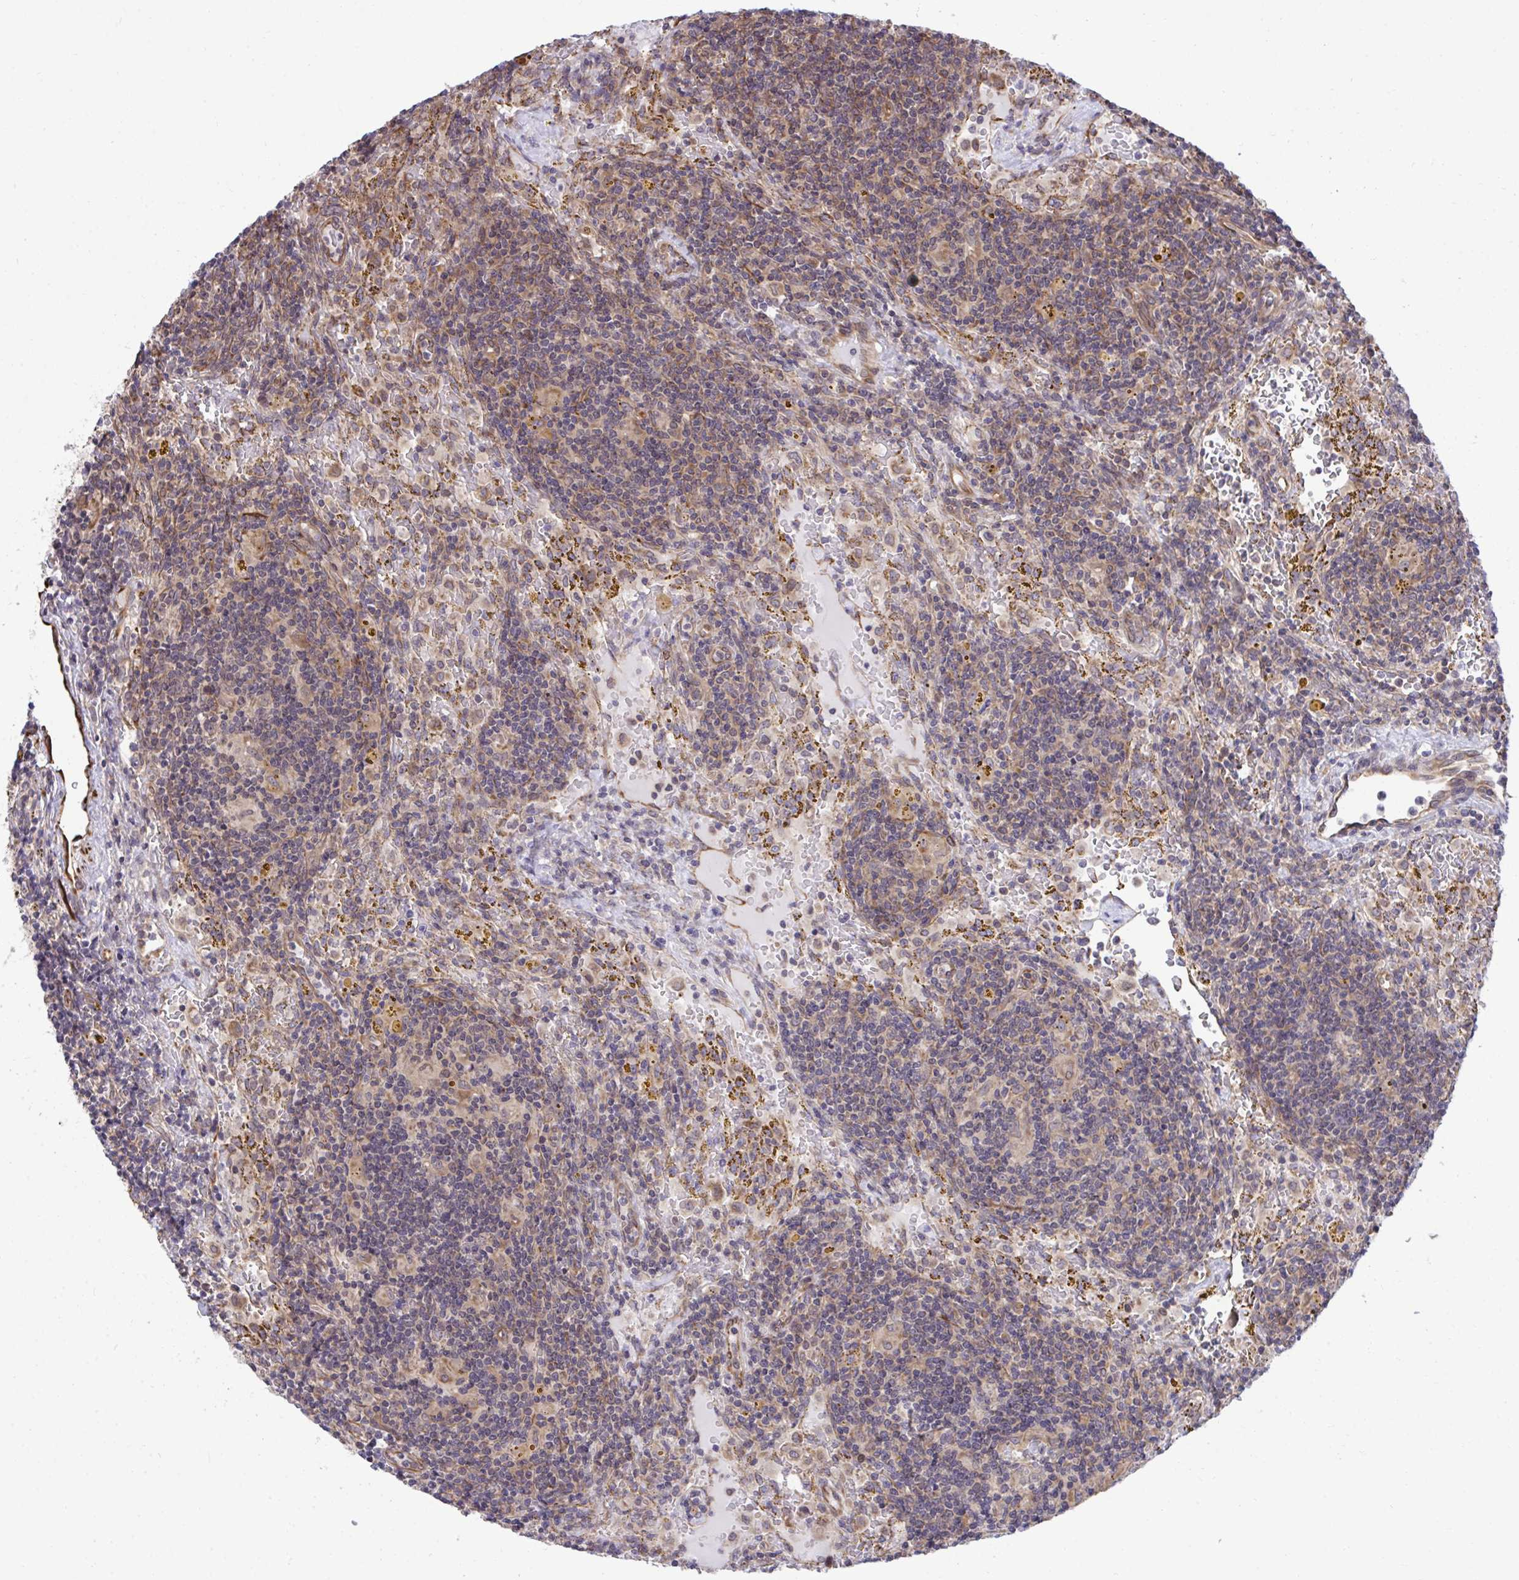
{"staining": {"intensity": "negative", "quantity": "none", "location": "none"}, "tissue": "lymphoma", "cell_type": "Tumor cells", "image_type": "cancer", "snomed": [{"axis": "morphology", "description": "Malignant lymphoma, non-Hodgkin's type, Low grade"}, {"axis": "topography", "description": "Spleen"}], "caption": "Immunohistochemistry (IHC) micrograph of lymphoma stained for a protein (brown), which displays no staining in tumor cells.", "gene": "RPS15", "patient": {"sex": "female", "age": 70}}